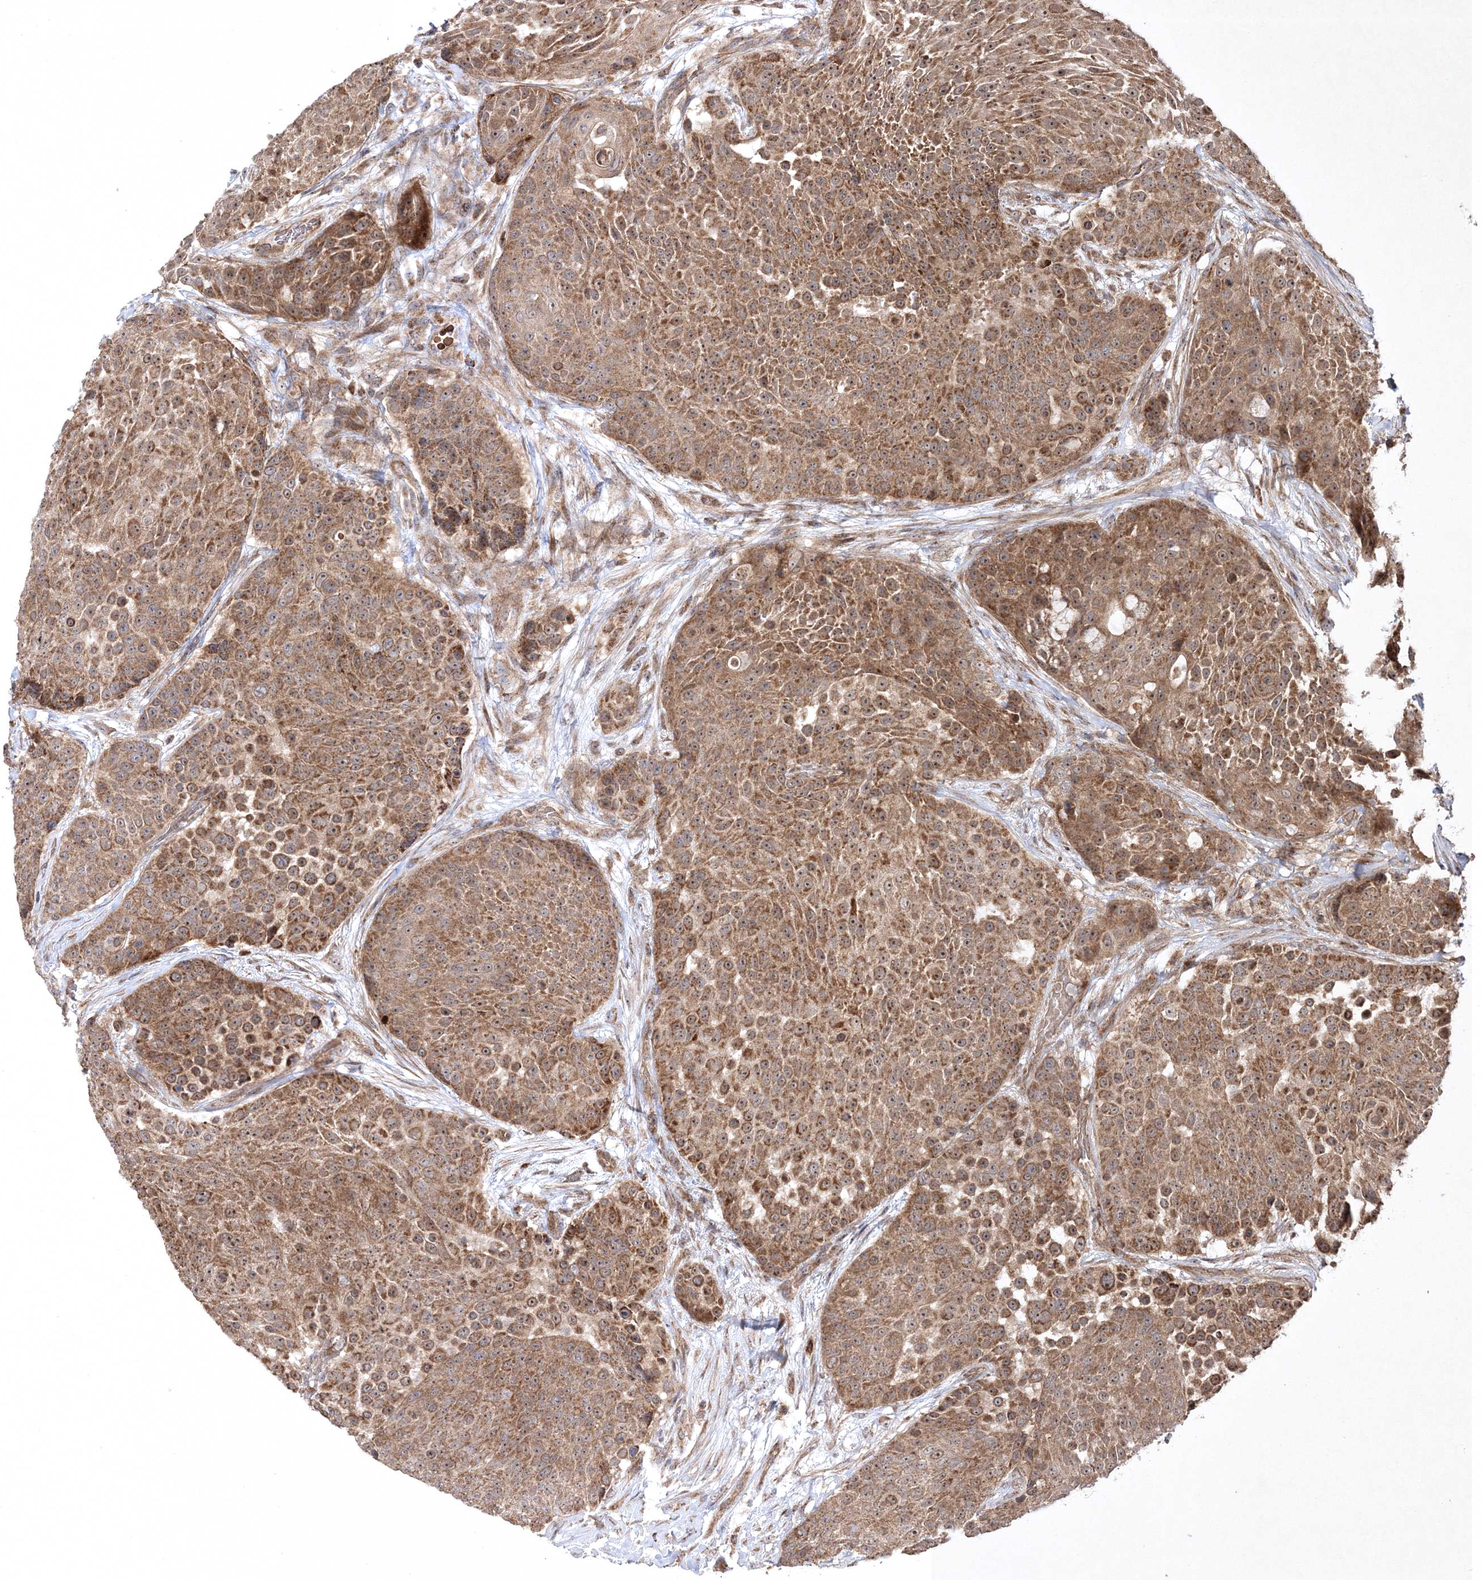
{"staining": {"intensity": "moderate", "quantity": ">75%", "location": "cytoplasmic/membranous,nuclear"}, "tissue": "urothelial cancer", "cell_type": "Tumor cells", "image_type": "cancer", "snomed": [{"axis": "morphology", "description": "Urothelial carcinoma, High grade"}, {"axis": "topography", "description": "Urinary bladder"}], "caption": "Tumor cells exhibit medium levels of moderate cytoplasmic/membranous and nuclear staining in approximately >75% of cells in human urothelial cancer.", "gene": "SCRN3", "patient": {"sex": "female", "age": 63}}